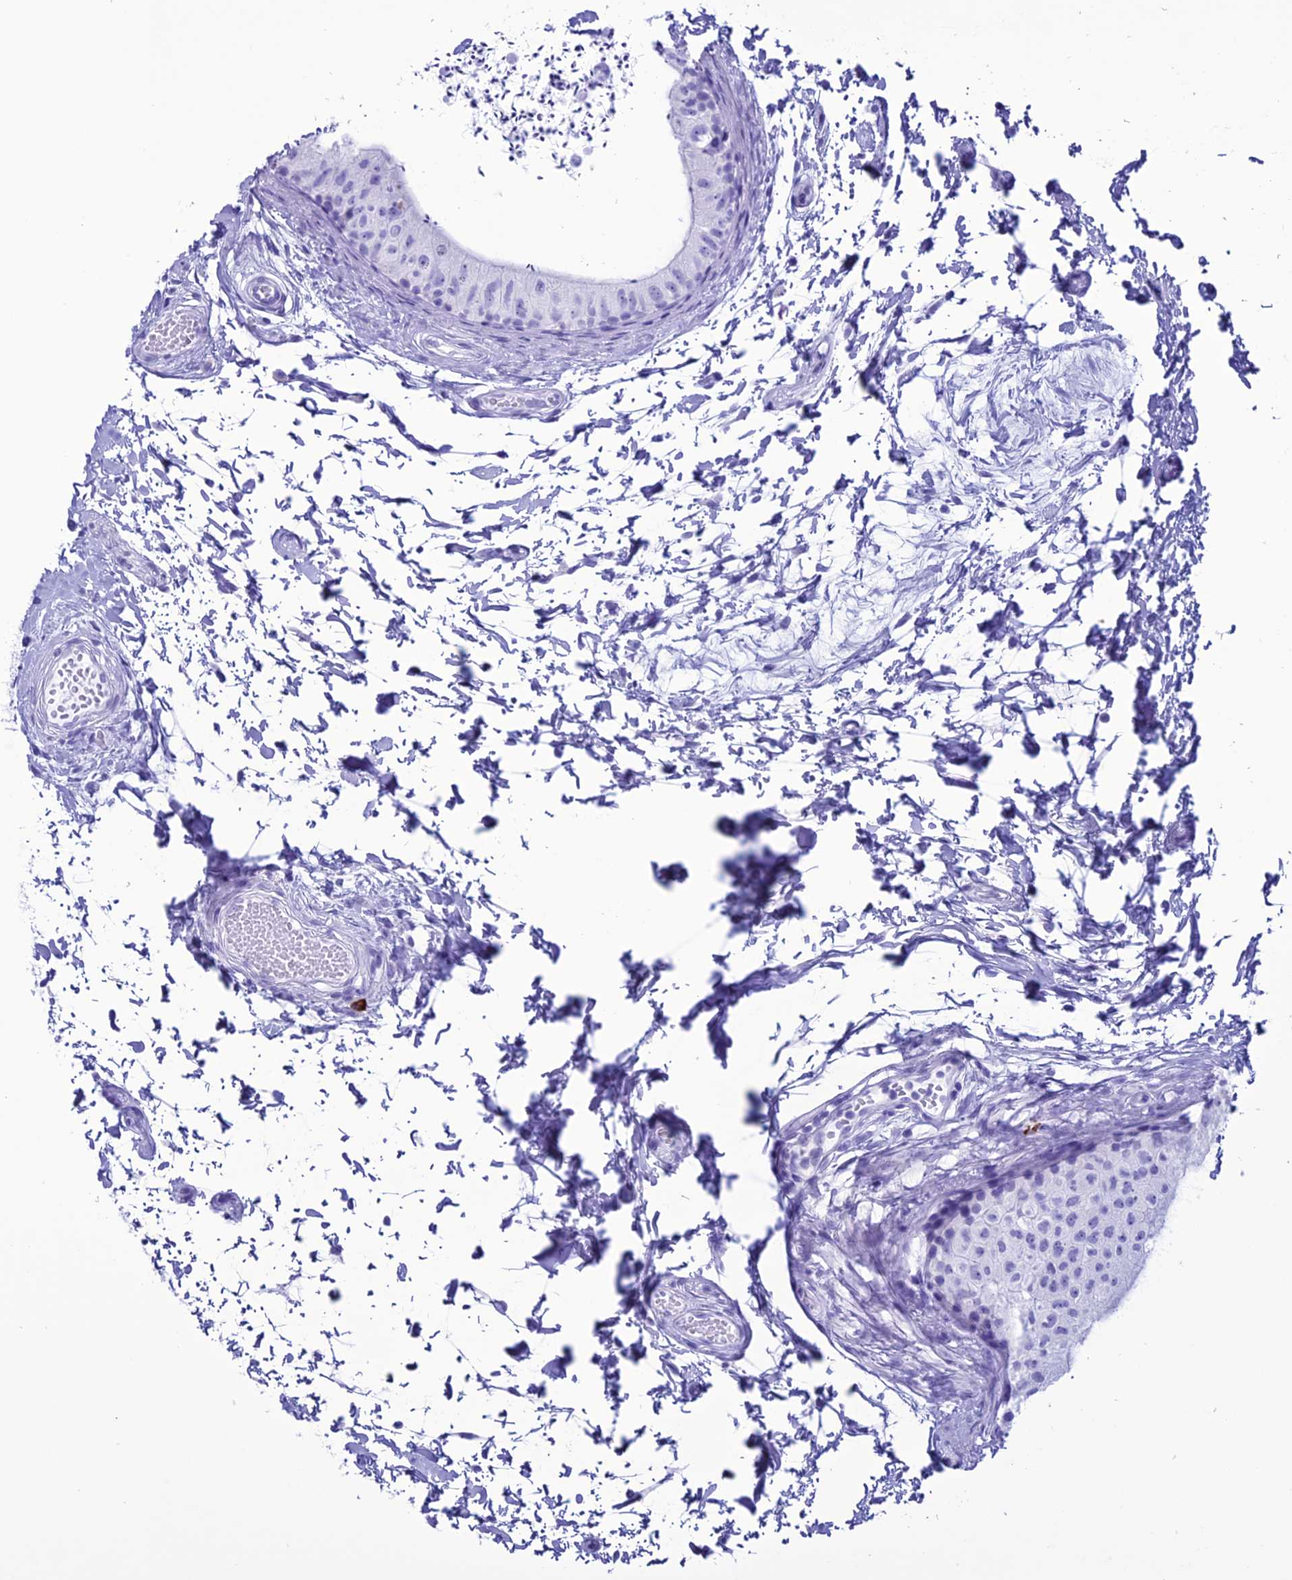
{"staining": {"intensity": "negative", "quantity": "none", "location": "none"}, "tissue": "epididymis", "cell_type": "Glandular cells", "image_type": "normal", "snomed": [{"axis": "morphology", "description": "Normal tissue, NOS"}, {"axis": "topography", "description": "Epididymis"}], "caption": "High magnification brightfield microscopy of unremarkable epididymis stained with DAB (brown) and counterstained with hematoxylin (blue): glandular cells show no significant expression. (Immunohistochemistry (ihc), brightfield microscopy, high magnification).", "gene": "MZB1", "patient": {"sex": "male", "age": 50}}